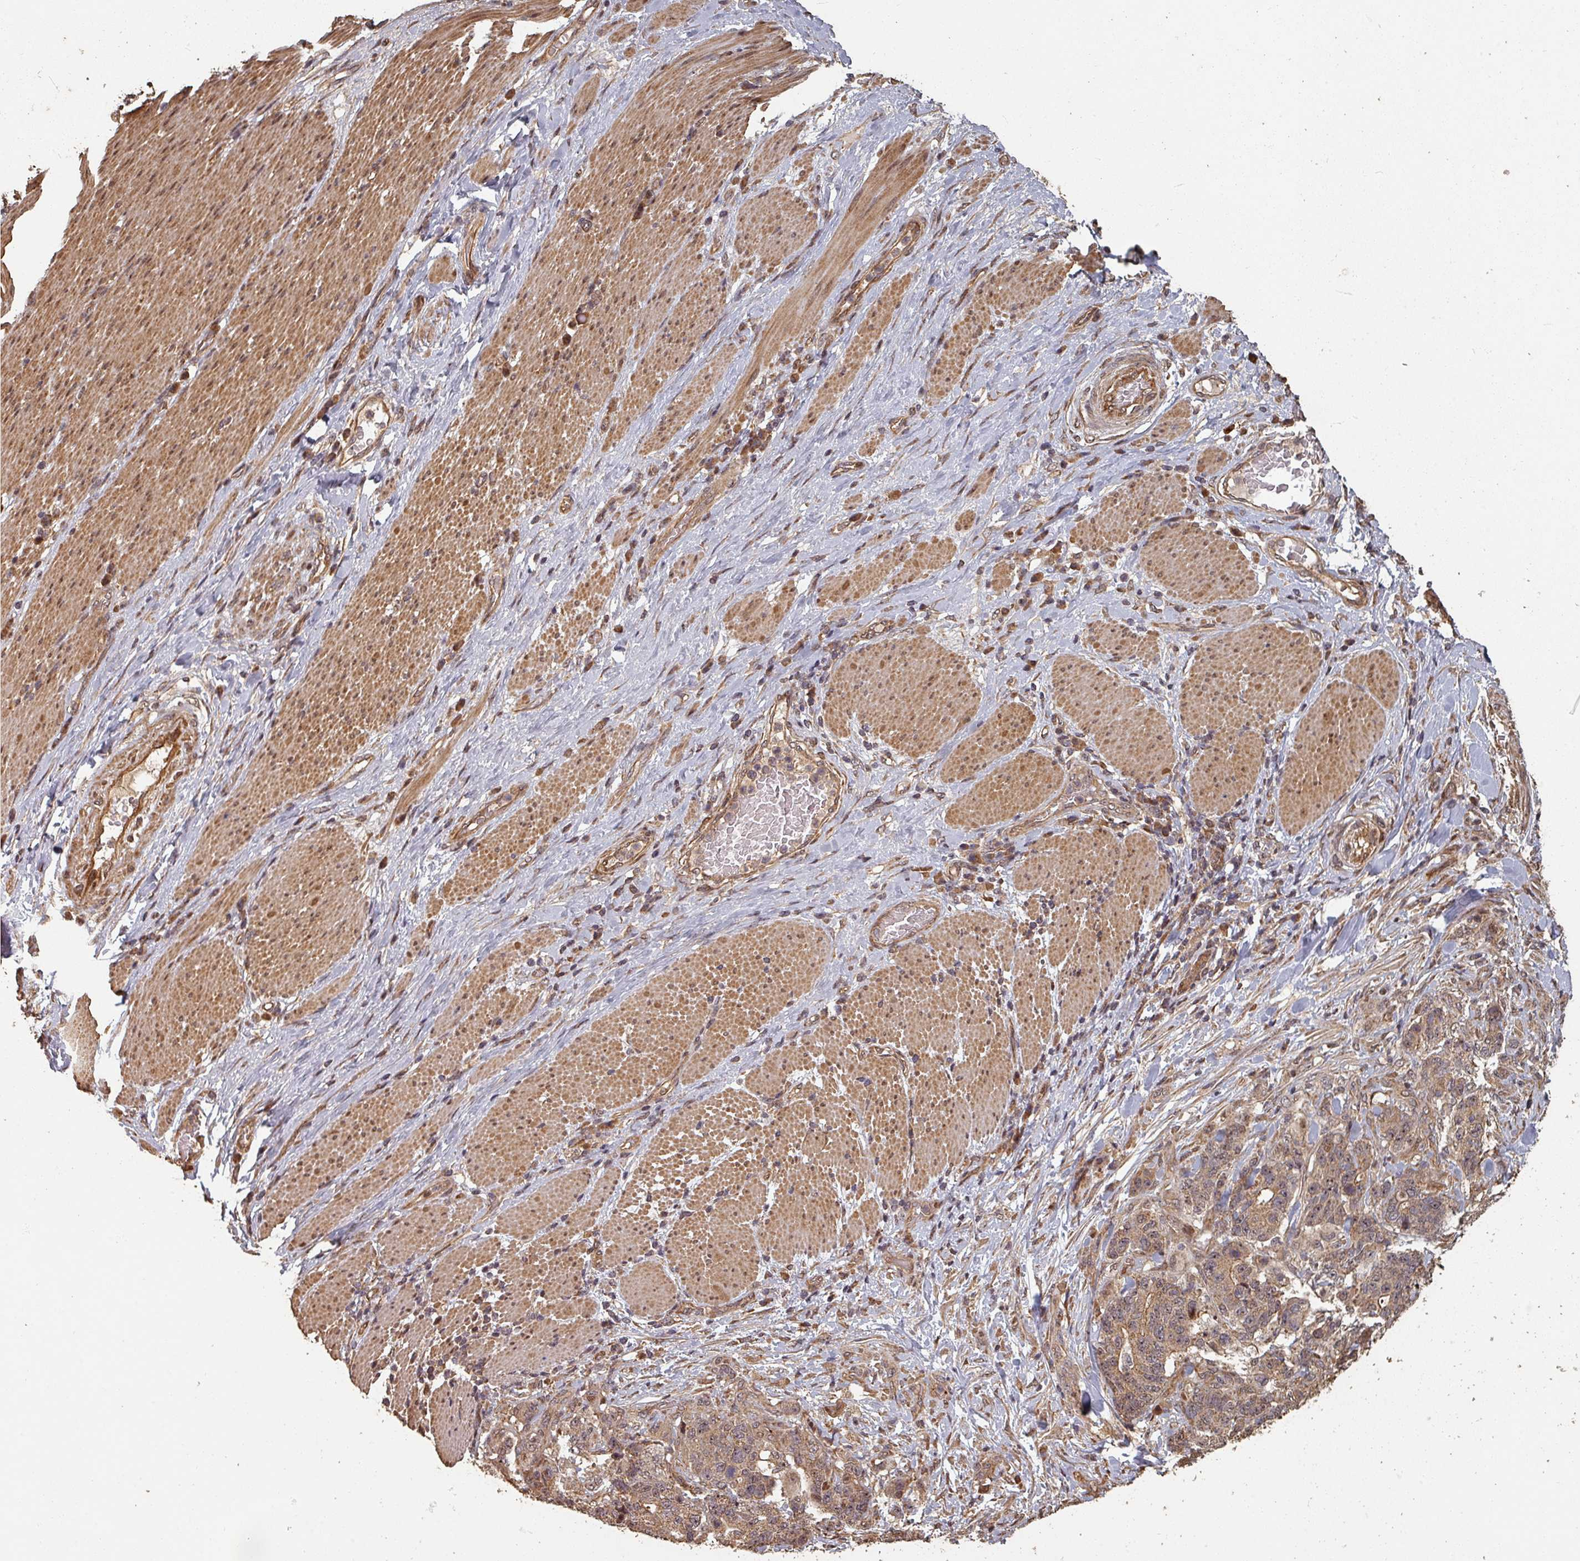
{"staining": {"intensity": "moderate", "quantity": ">75%", "location": "cytoplasmic/membranous"}, "tissue": "stomach cancer", "cell_type": "Tumor cells", "image_type": "cancer", "snomed": [{"axis": "morphology", "description": "Normal tissue, NOS"}, {"axis": "morphology", "description": "Adenocarcinoma, NOS"}, {"axis": "topography", "description": "Stomach"}], "caption": "A histopathology image showing moderate cytoplasmic/membranous positivity in approximately >75% of tumor cells in stomach cancer (adenocarcinoma), as visualized by brown immunohistochemical staining.", "gene": "EID1", "patient": {"sex": "female", "age": 64}}